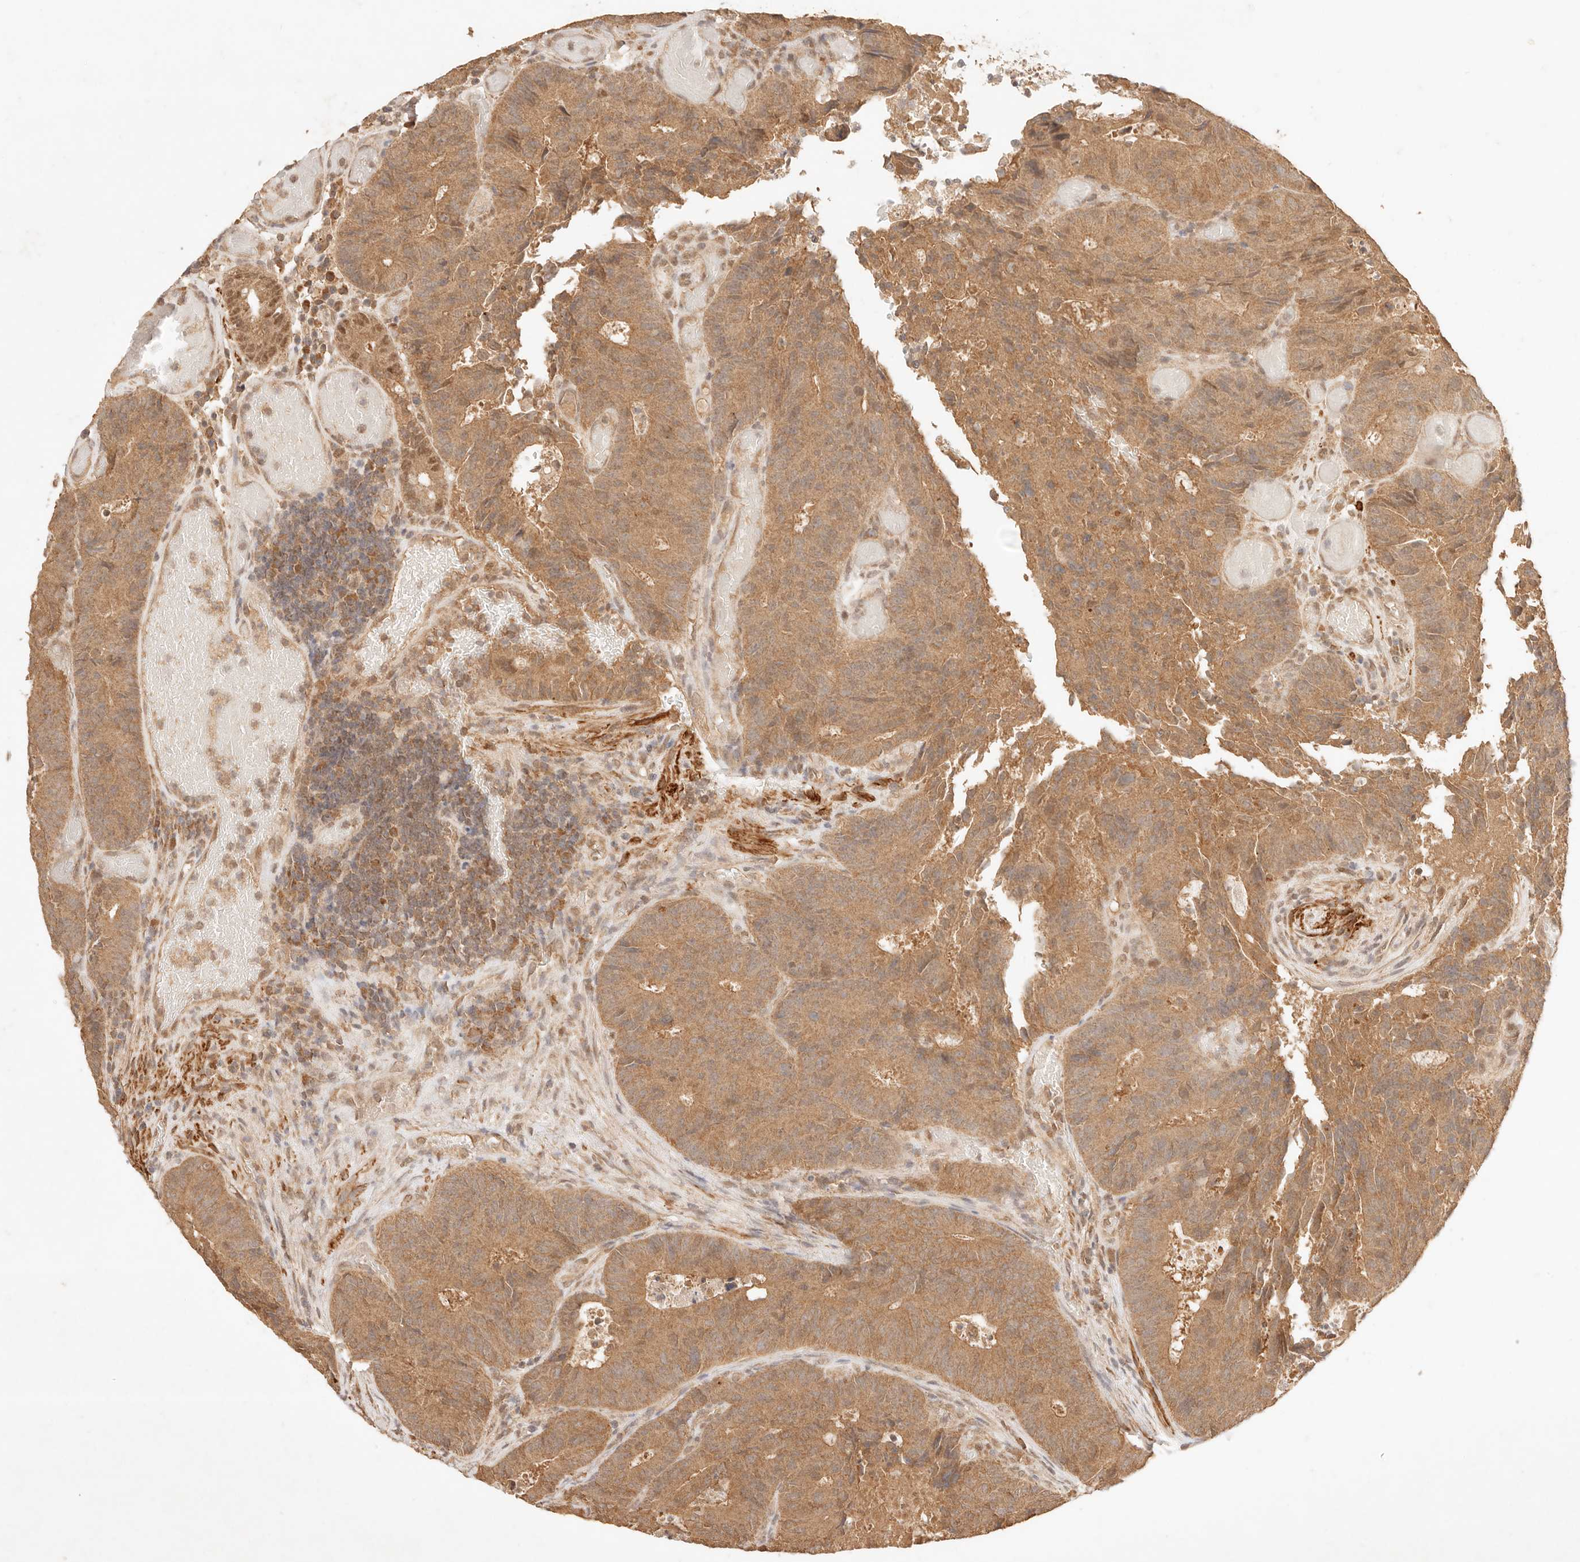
{"staining": {"intensity": "moderate", "quantity": ">75%", "location": "cytoplasmic/membranous"}, "tissue": "colorectal cancer", "cell_type": "Tumor cells", "image_type": "cancer", "snomed": [{"axis": "morphology", "description": "Adenocarcinoma, NOS"}, {"axis": "topography", "description": "Colon"}], "caption": "This is an image of IHC staining of colorectal adenocarcinoma, which shows moderate positivity in the cytoplasmic/membranous of tumor cells.", "gene": "TRIM11", "patient": {"sex": "male", "age": 87}}